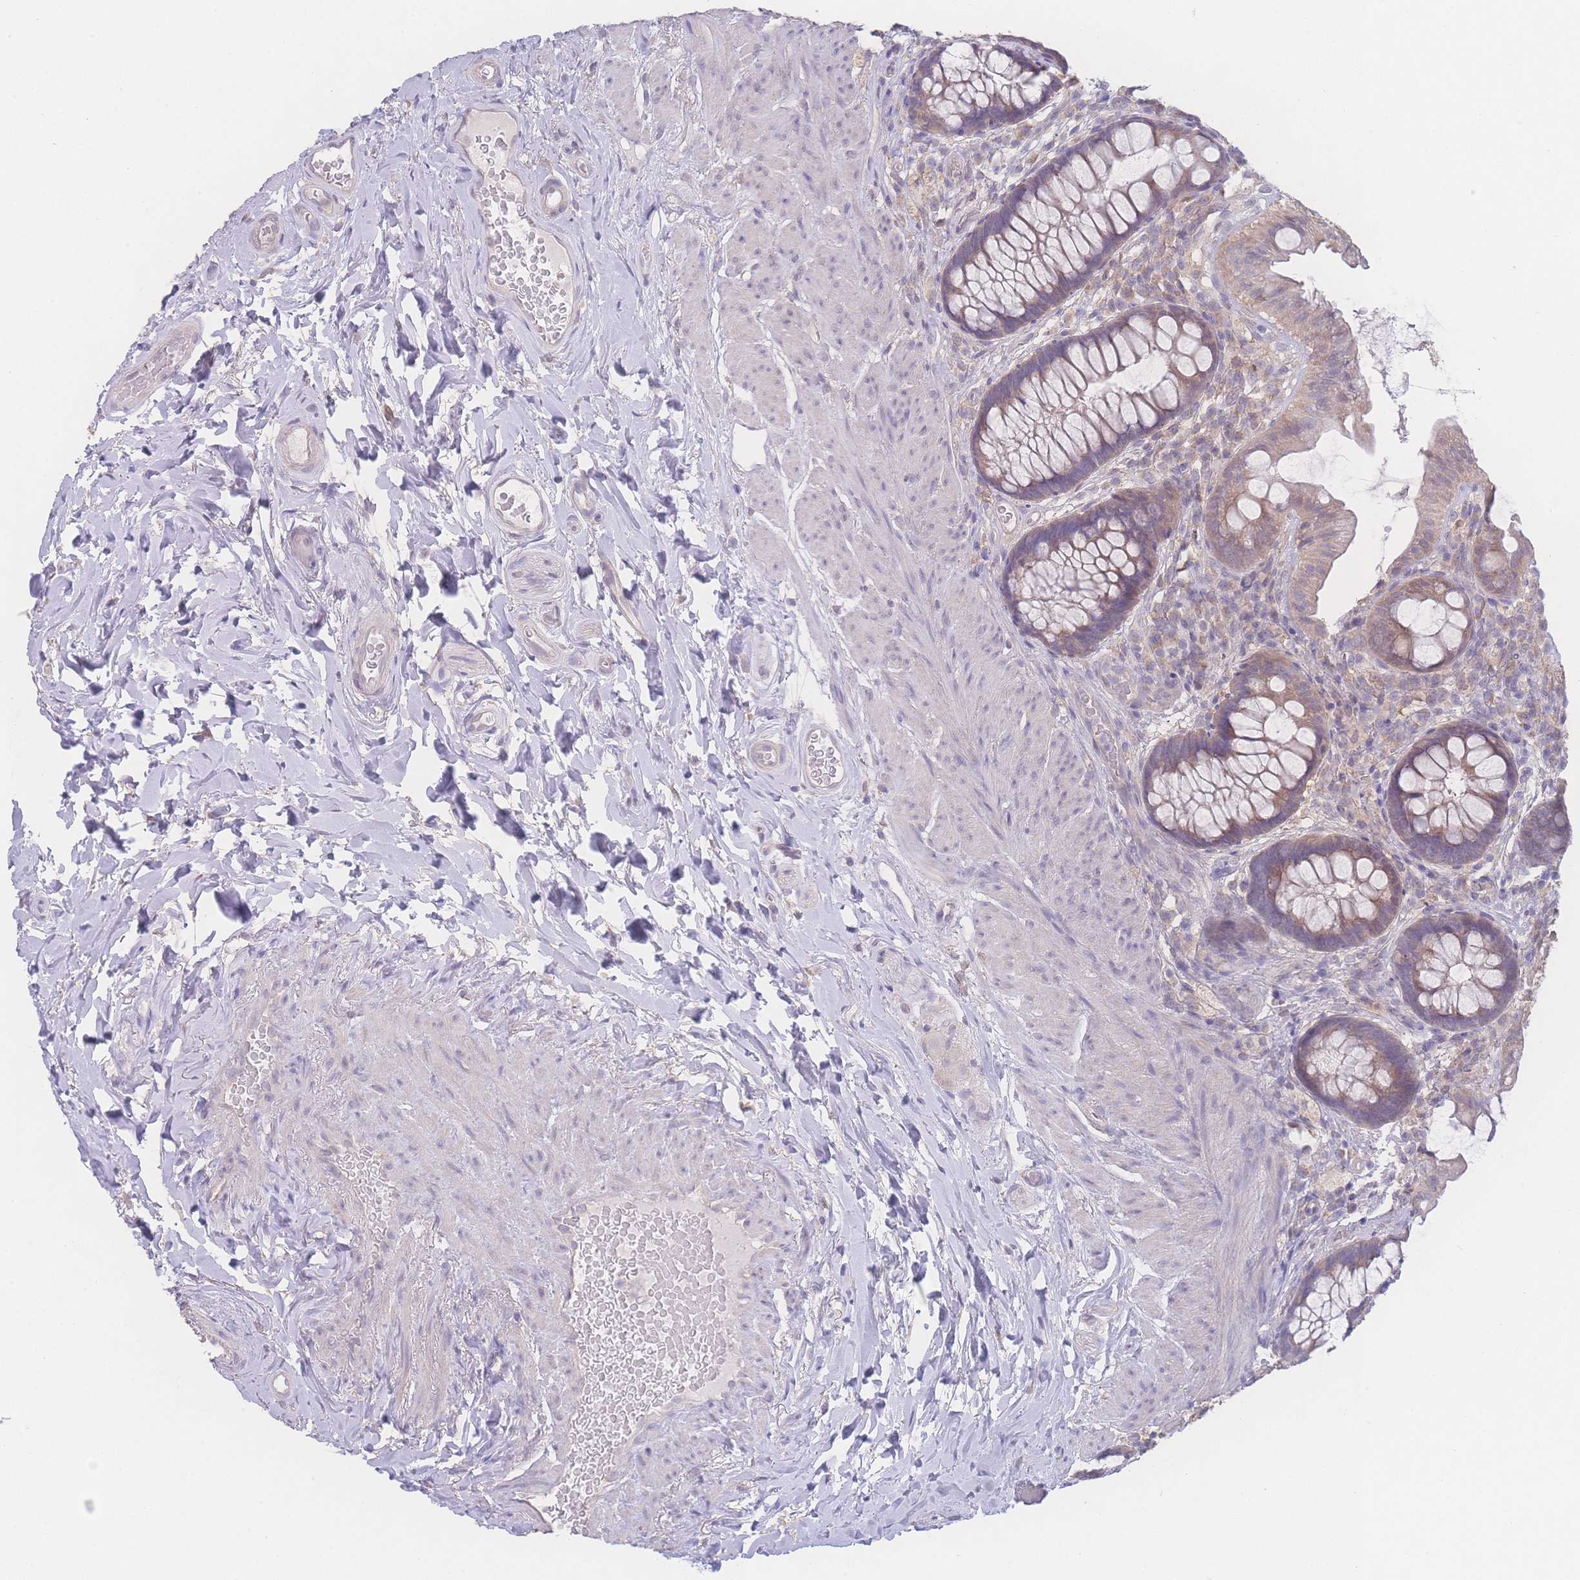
{"staining": {"intensity": "weak", "quantity": "25%-75%", "location": "cytoplasmic/membranous"}, "tissue": "rectum", "cell_type": "Glandular cells", "image_type": "normal", "snomed": [{"axis": "morphology", "description": "Normal tissue, NOS"}, {"axis": "topography", "description": "Rectum"}, {"axis": "topography", "description": "Peripheral nerve tissue"}], "caption": "Glandular cells display weak cytoplasmic/membranous positivity in about 25%-75% of cells in normal rectum. (IHC, brightfield microscopy, high magnification).", "gene": "GIPR", "patient": {"sex": "female", "age": 69}}